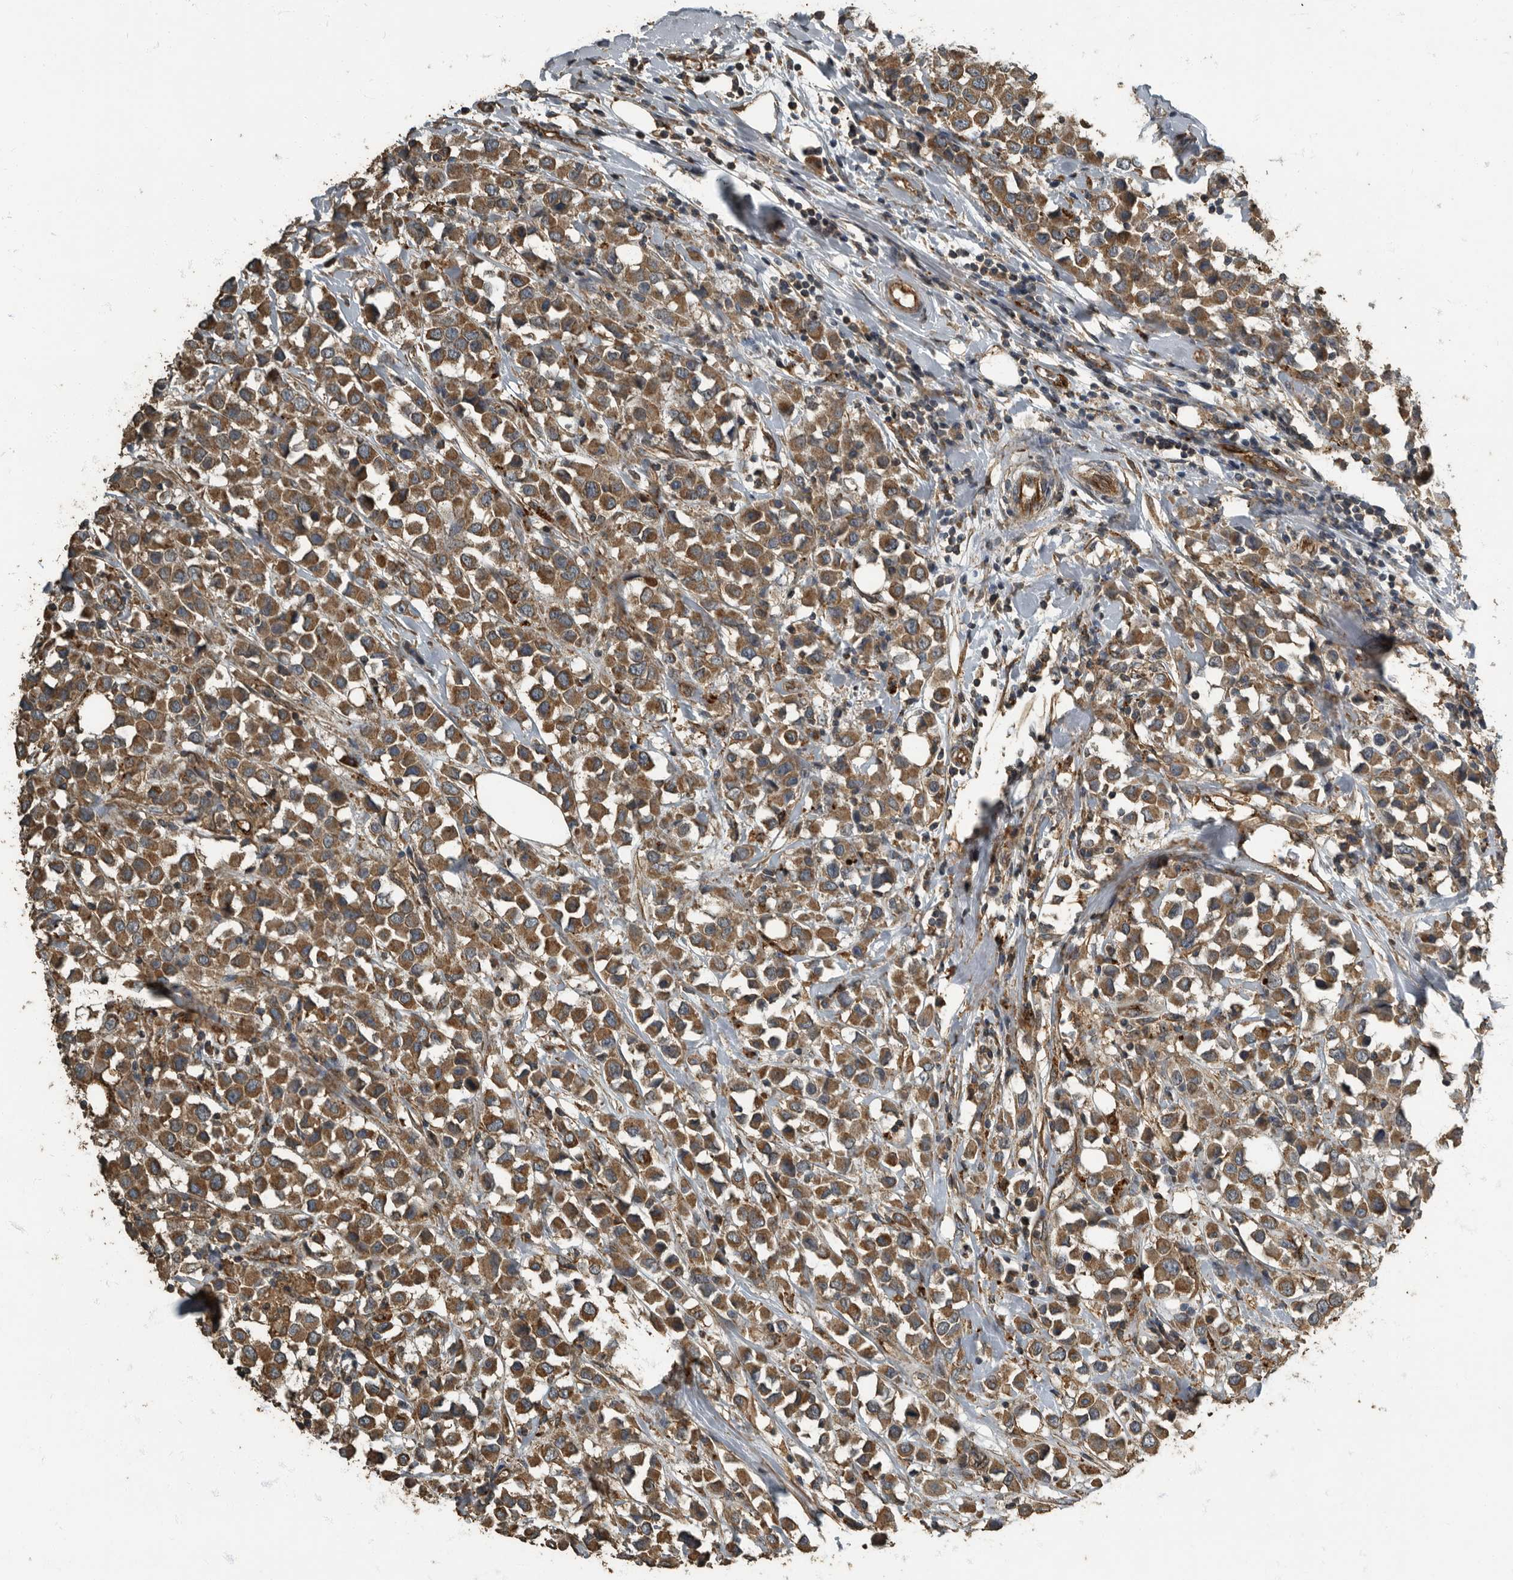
{"staining": {"intensity": "moderate", "quantity": ">75%", "location": "cytoplasmic/membranous"}, "tissue": "breast cancer", "cell_type": "Tumor cells", "image_type": "cancer", "snomed": [{"axis": "morphology", "description": "Duct carcinoma"}, {"axis": "topography", "description": "Breast"}], "caption": "Immunohistochemical staining of breast cancer demonstrates moderate cytoplasmic/membranous protein expression in approximately >75% of tumor cells.", "gene": "IL15RA", "patient": {"sex": "female", "age": 61}}